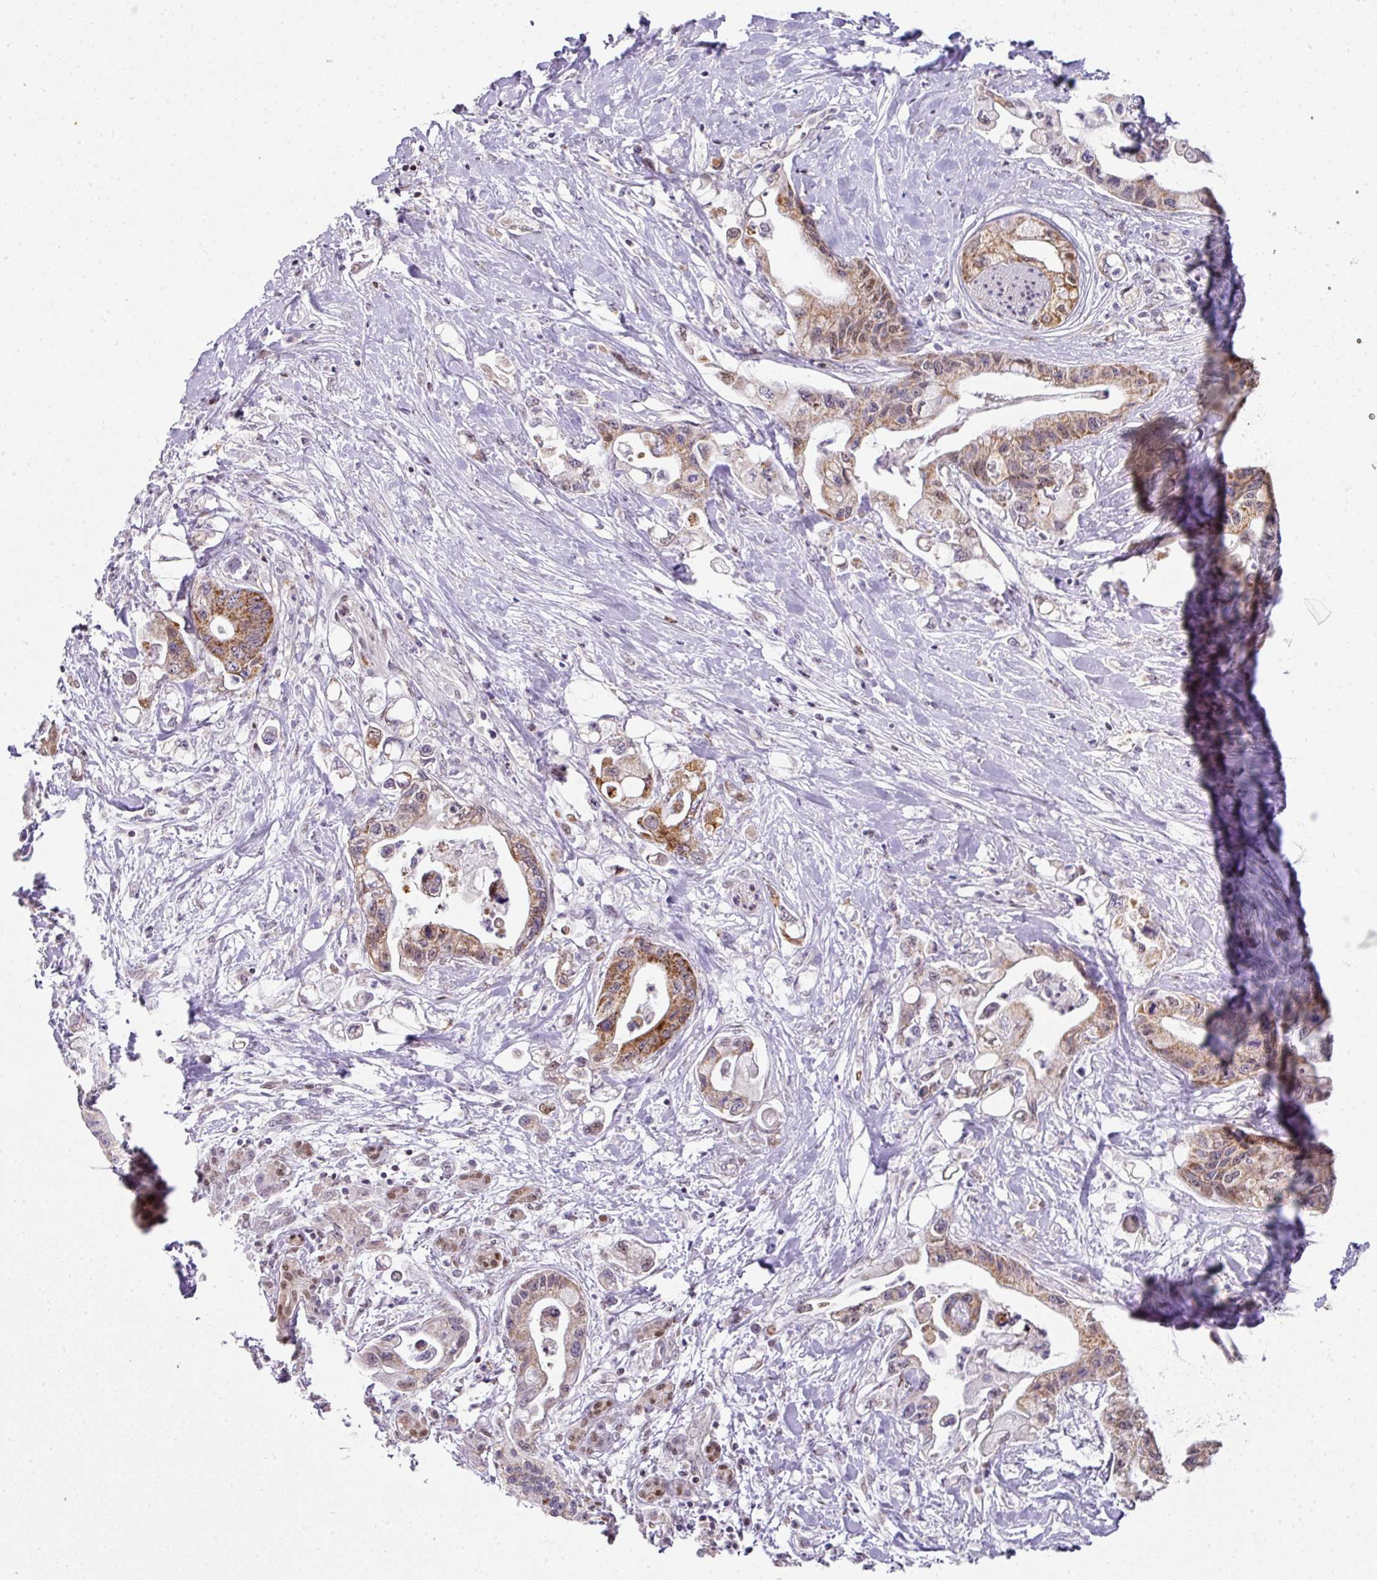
{"staining": {"intensity": "moderate", "quantity": ">75%", "location": "cytoplasmic/membranous"}, "tissue": "pancreatic cancer", "cell_type": "Tumor cells", "image_type": "cancer", "snomed": [{"axis": "morphology", "description": "Adenocarcinoma, NOS"}, {"axis": "topography", "description": "Pancreas"}], "caption": "Pancreatic cancer (adenocarcinoma) stained for a protein (brown) shows moderate cytoplasmic/membranous positive positivity in approximately >75% of tumor cells.", "gene": "ANKRD18A", "patient": {"sex": "male", "age": 61}}